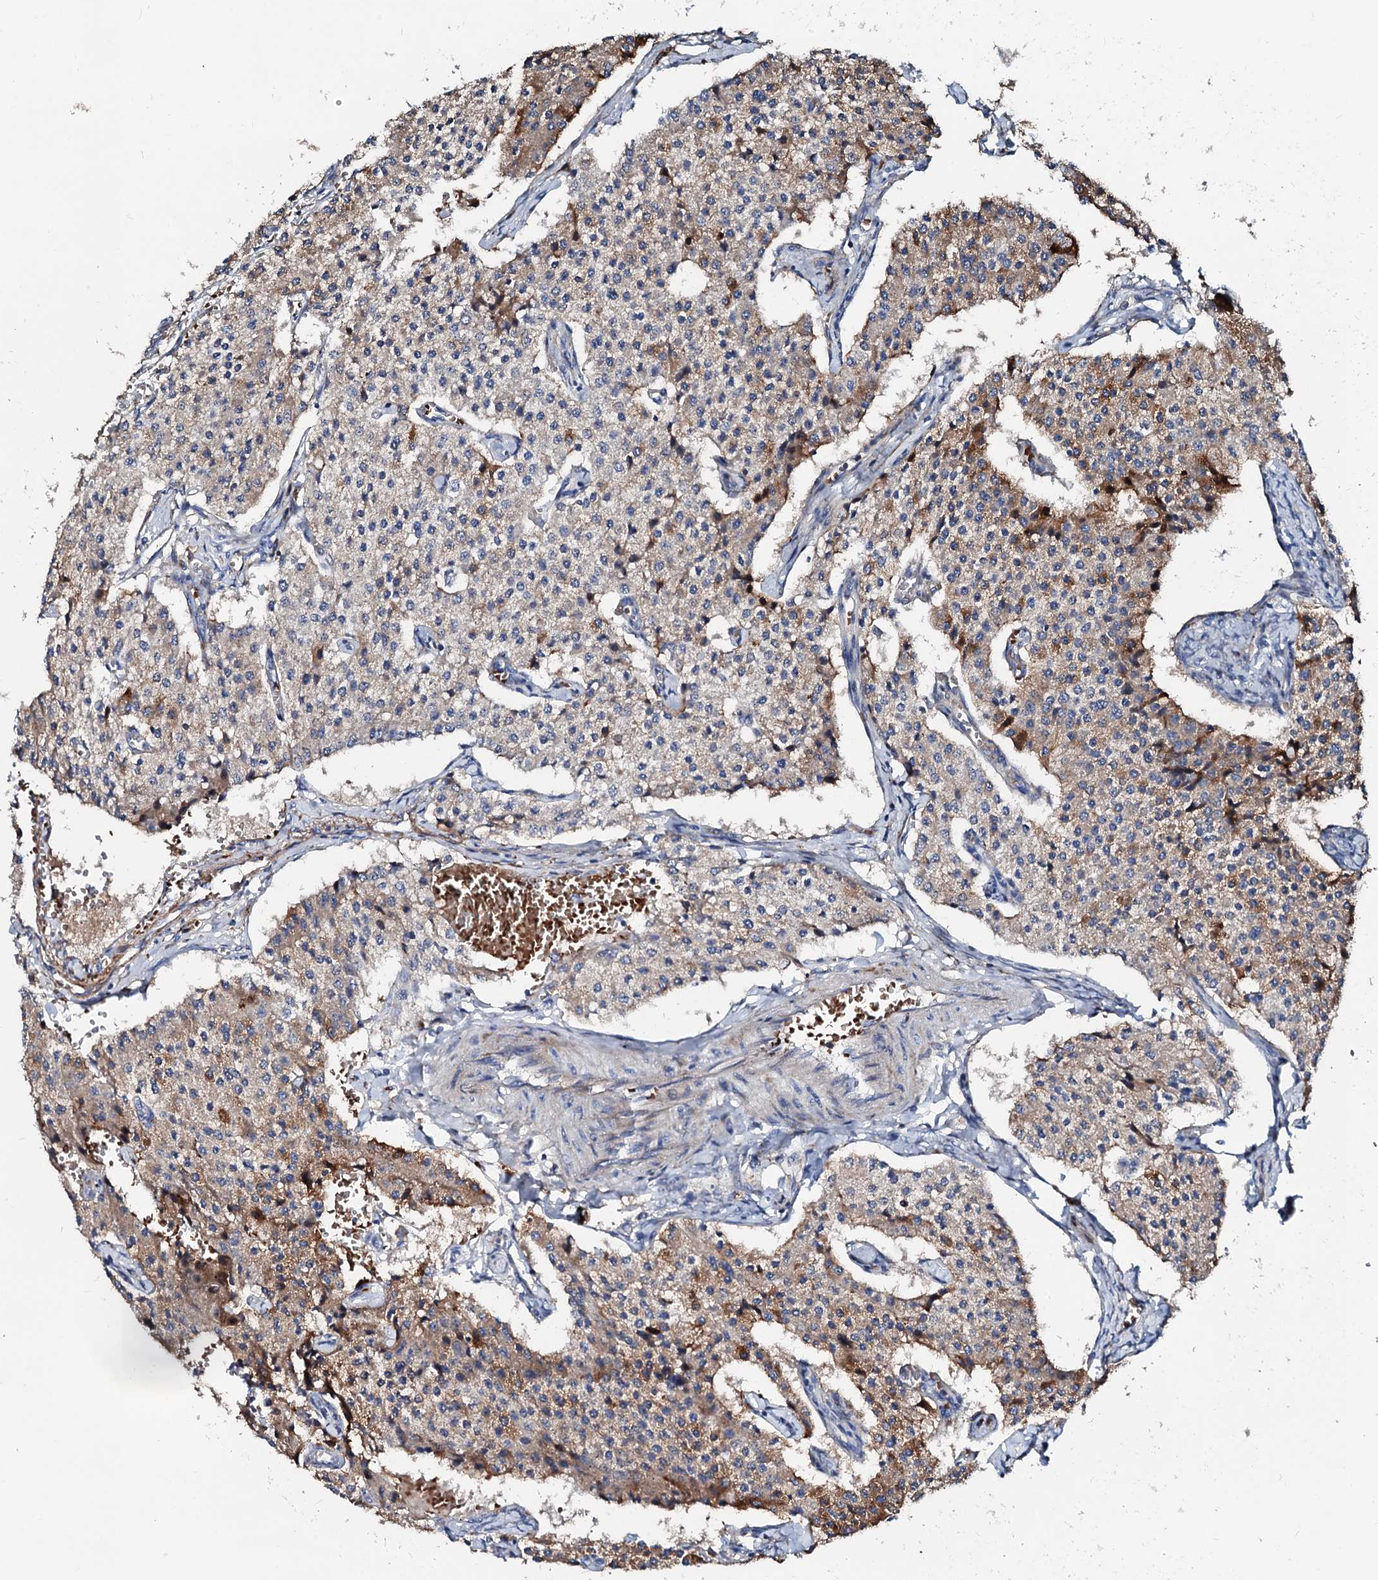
{"staining": {"intensity": "moderate", "quantity": "<25%", "location": "cytoplasmic/membranous"}, "tissue": "carcinoid", "cell_type": "Tumor cells", "image_type": "cancer", "snomed": [{"axis": "morphology", "description": "Carcinoid, malignant, NOS"}, {"axis": "topography", "description": "Colon"}], "caption": "The immunohistochemical stain shows moderate cytoplasmic/membranous positivity in tumor cells of malignant carcinoid tissue.", "gene": "SLC10A7", "patient": {"sex": "female", "age": 52}}